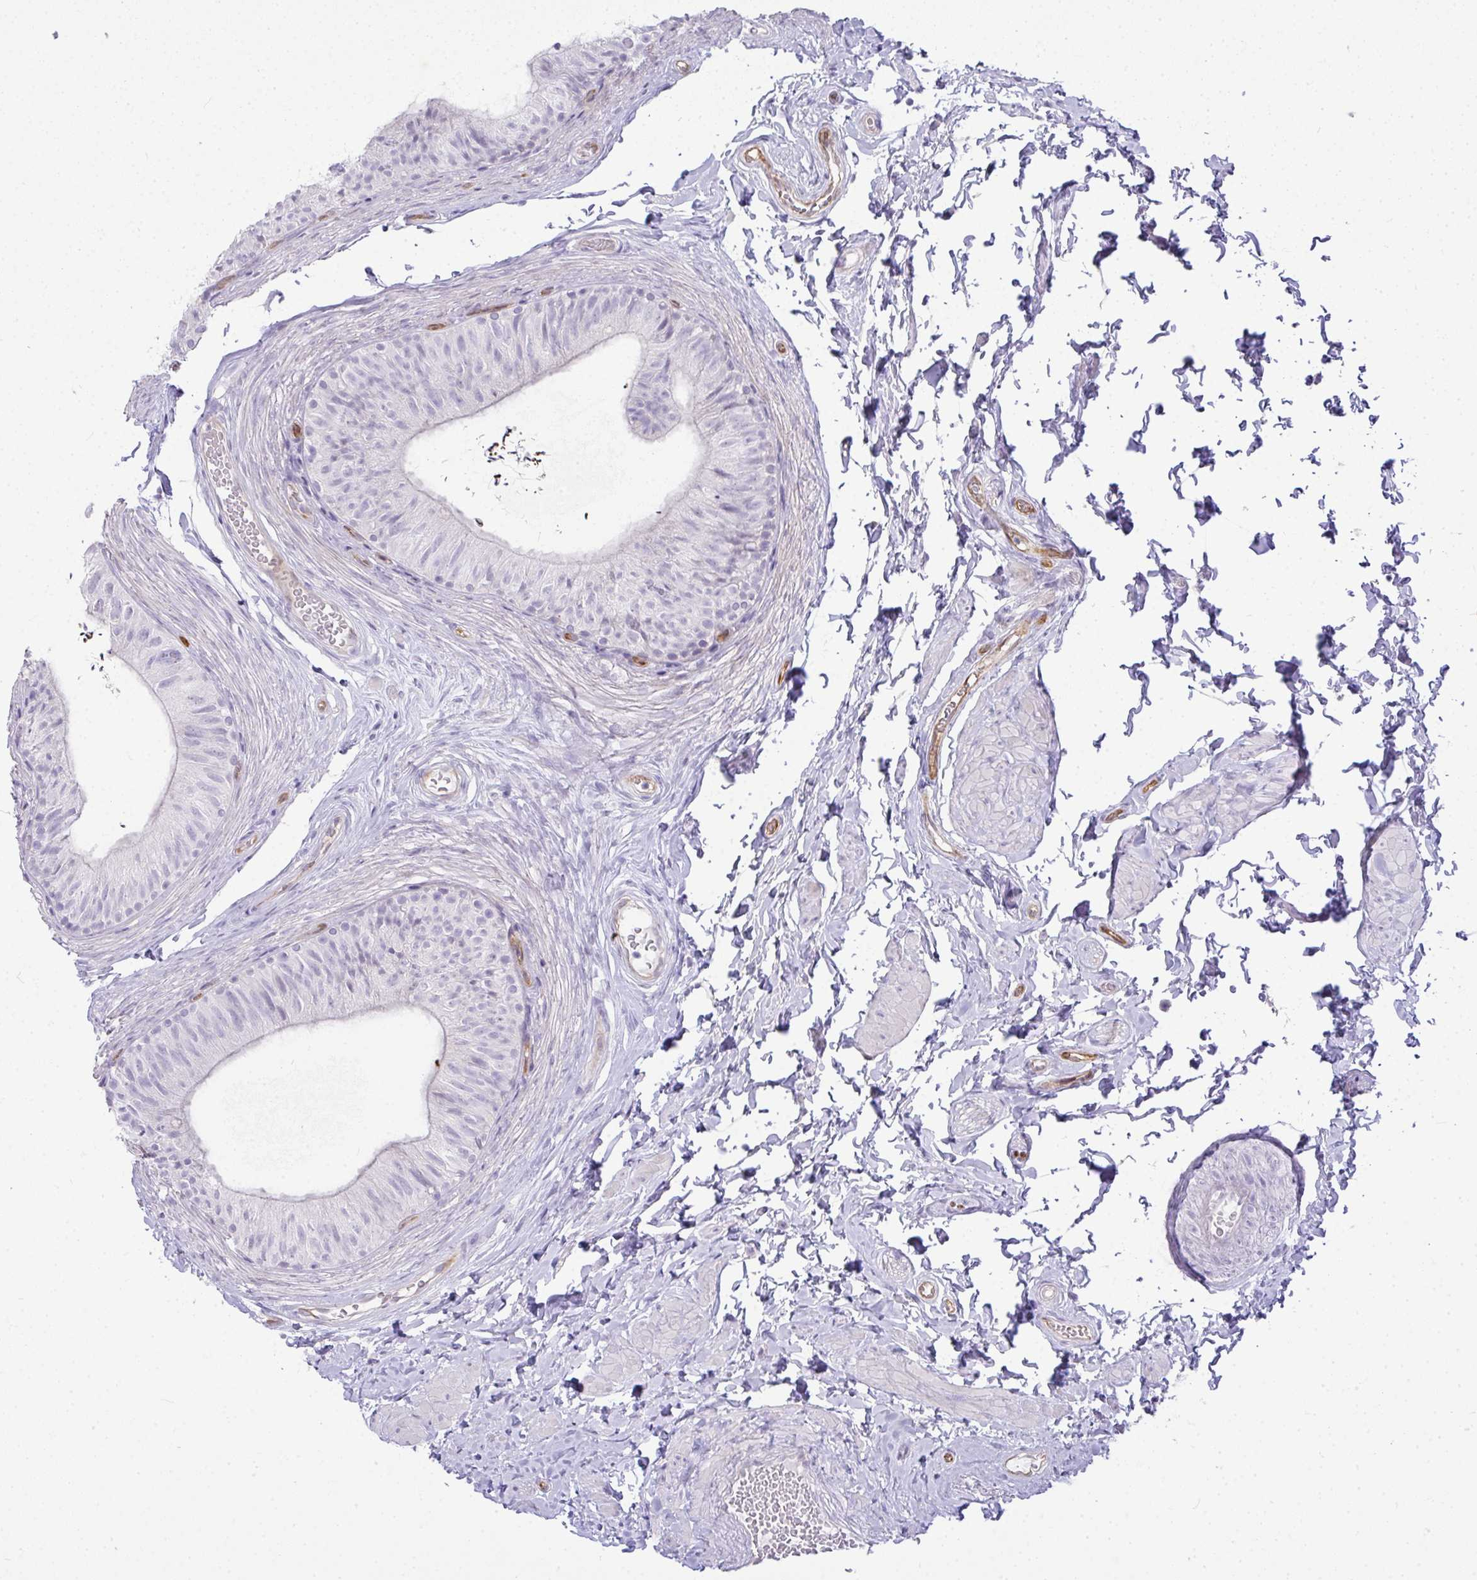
{"staining": {"intensity": "negative", "quantity": "none", "location": "none"}, "tissue": "epididymis", "cell_type": "Glandular cells", "image_type": "normal", "snomed": [{"axis": "morphology", "description": "Normal tissue, NOS"}, {"axis": "topography", "description": "Epididymis, spermatic cord, NOS"}, {"axis": "topography", "description": "Epididymis"}, {"axis": "topography", "description": "Peripheral nerve tissue"}], "caption": "The image demonstrates no significant staining in glandular cells of epididymis. (DAB (3,3'-diaminobenzidine) IHC with hematoxylin counter stain).", "gene": "LIPE", "patient": {"sex": "male", "age": 29}}